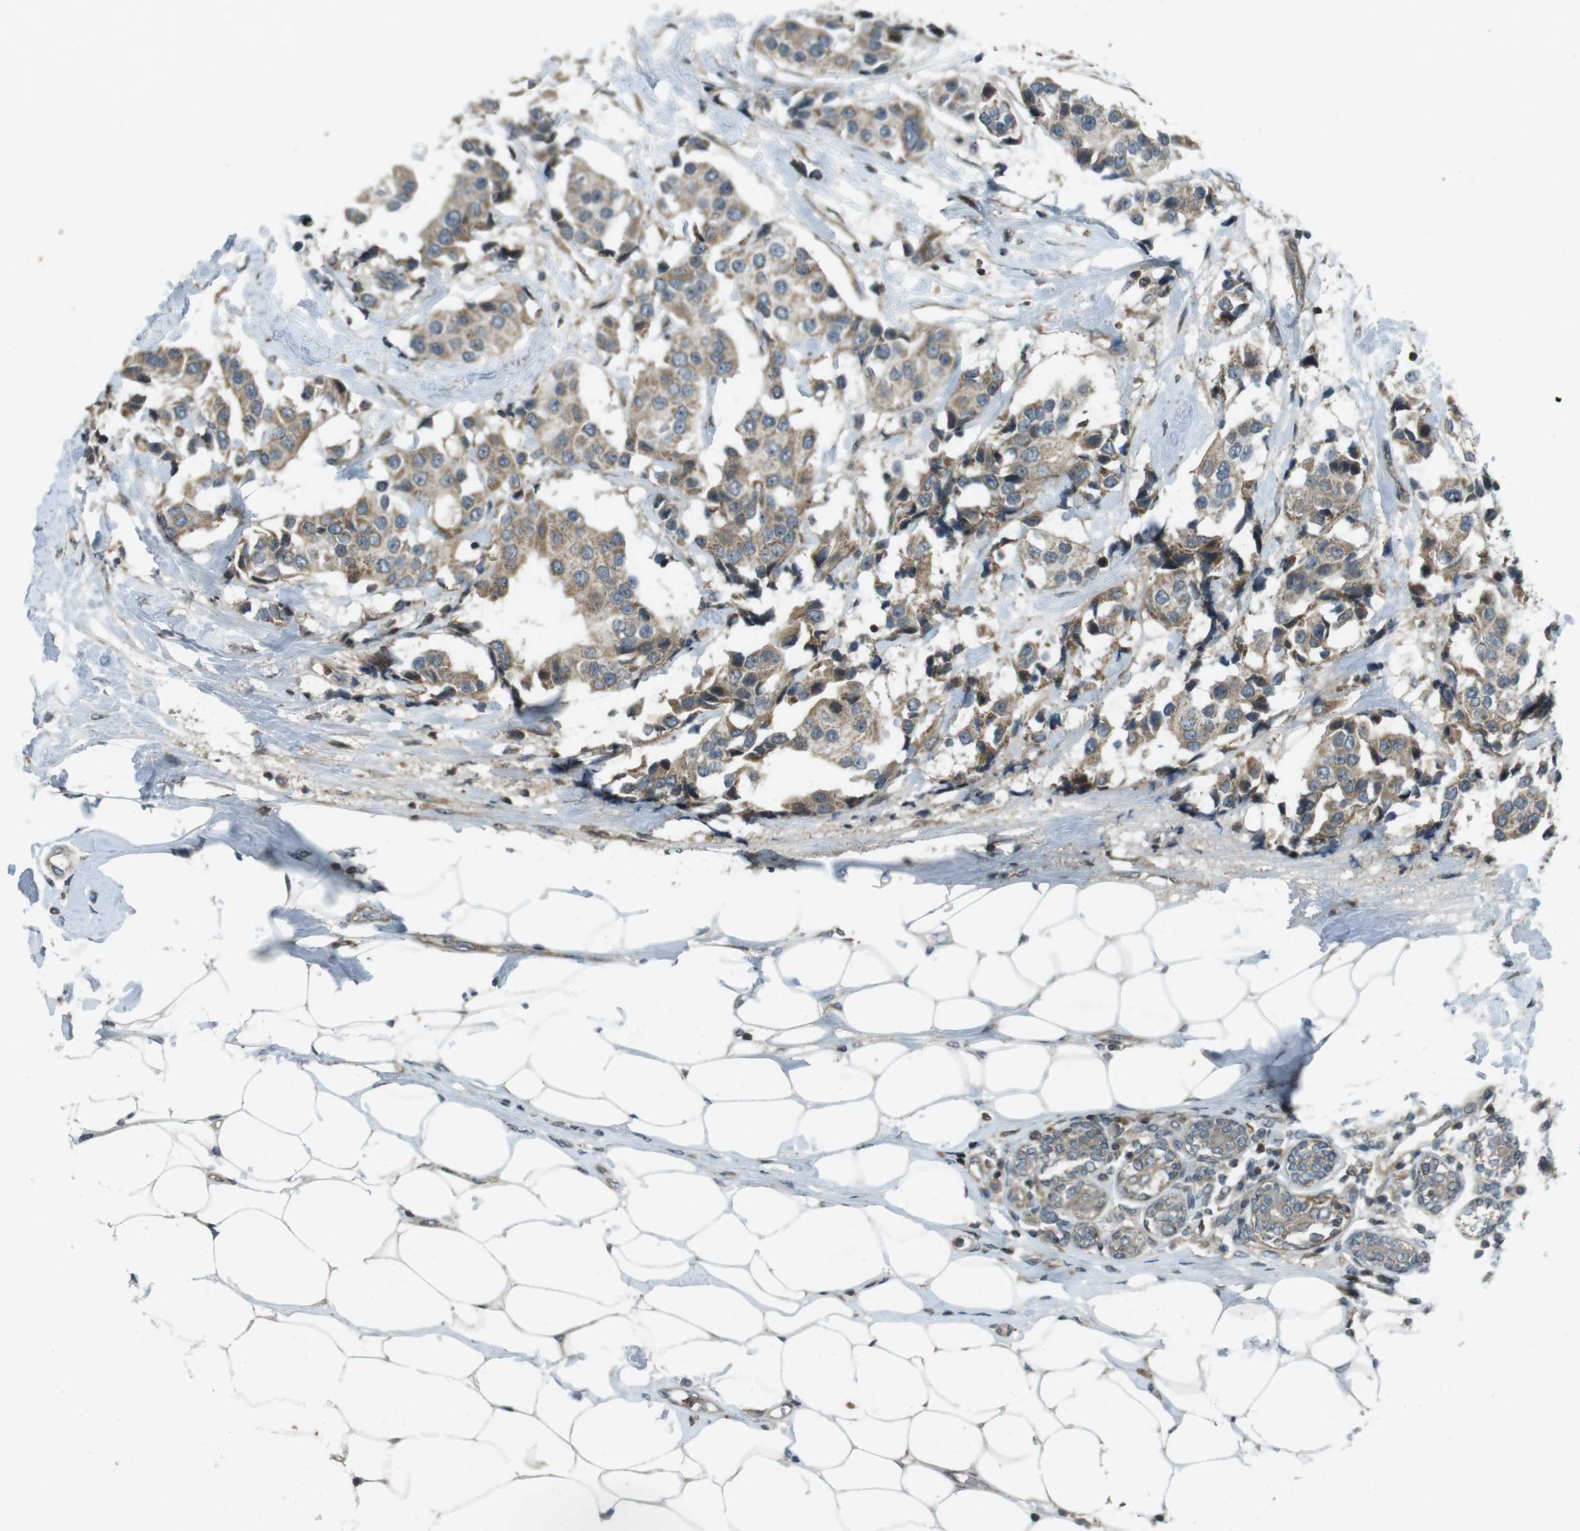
{"staining": {"intensity": "moderate", "quantity": ">75%", "location": "cytoplasmic/membranous"}, "tissue": "breast cancer", "cell_type": "Tumor cells", "image_type": "cancer", "snomed": [{"axis": "morphology", "description": "Normal tissue, NOS"}, {"axis": "morphology", "description": "Duct carcinoma"}, {"axis": "topography", "description": "Breast"}], "caption": "Immunohistochemical staining of human breast intraductal carcinoma shows medium levels of moderate cytoplasmic/membranous protein staining in approximately >75% of tumor cells.", "gene": "ZYX", "patient": {"sex": "female", "age": 39}}